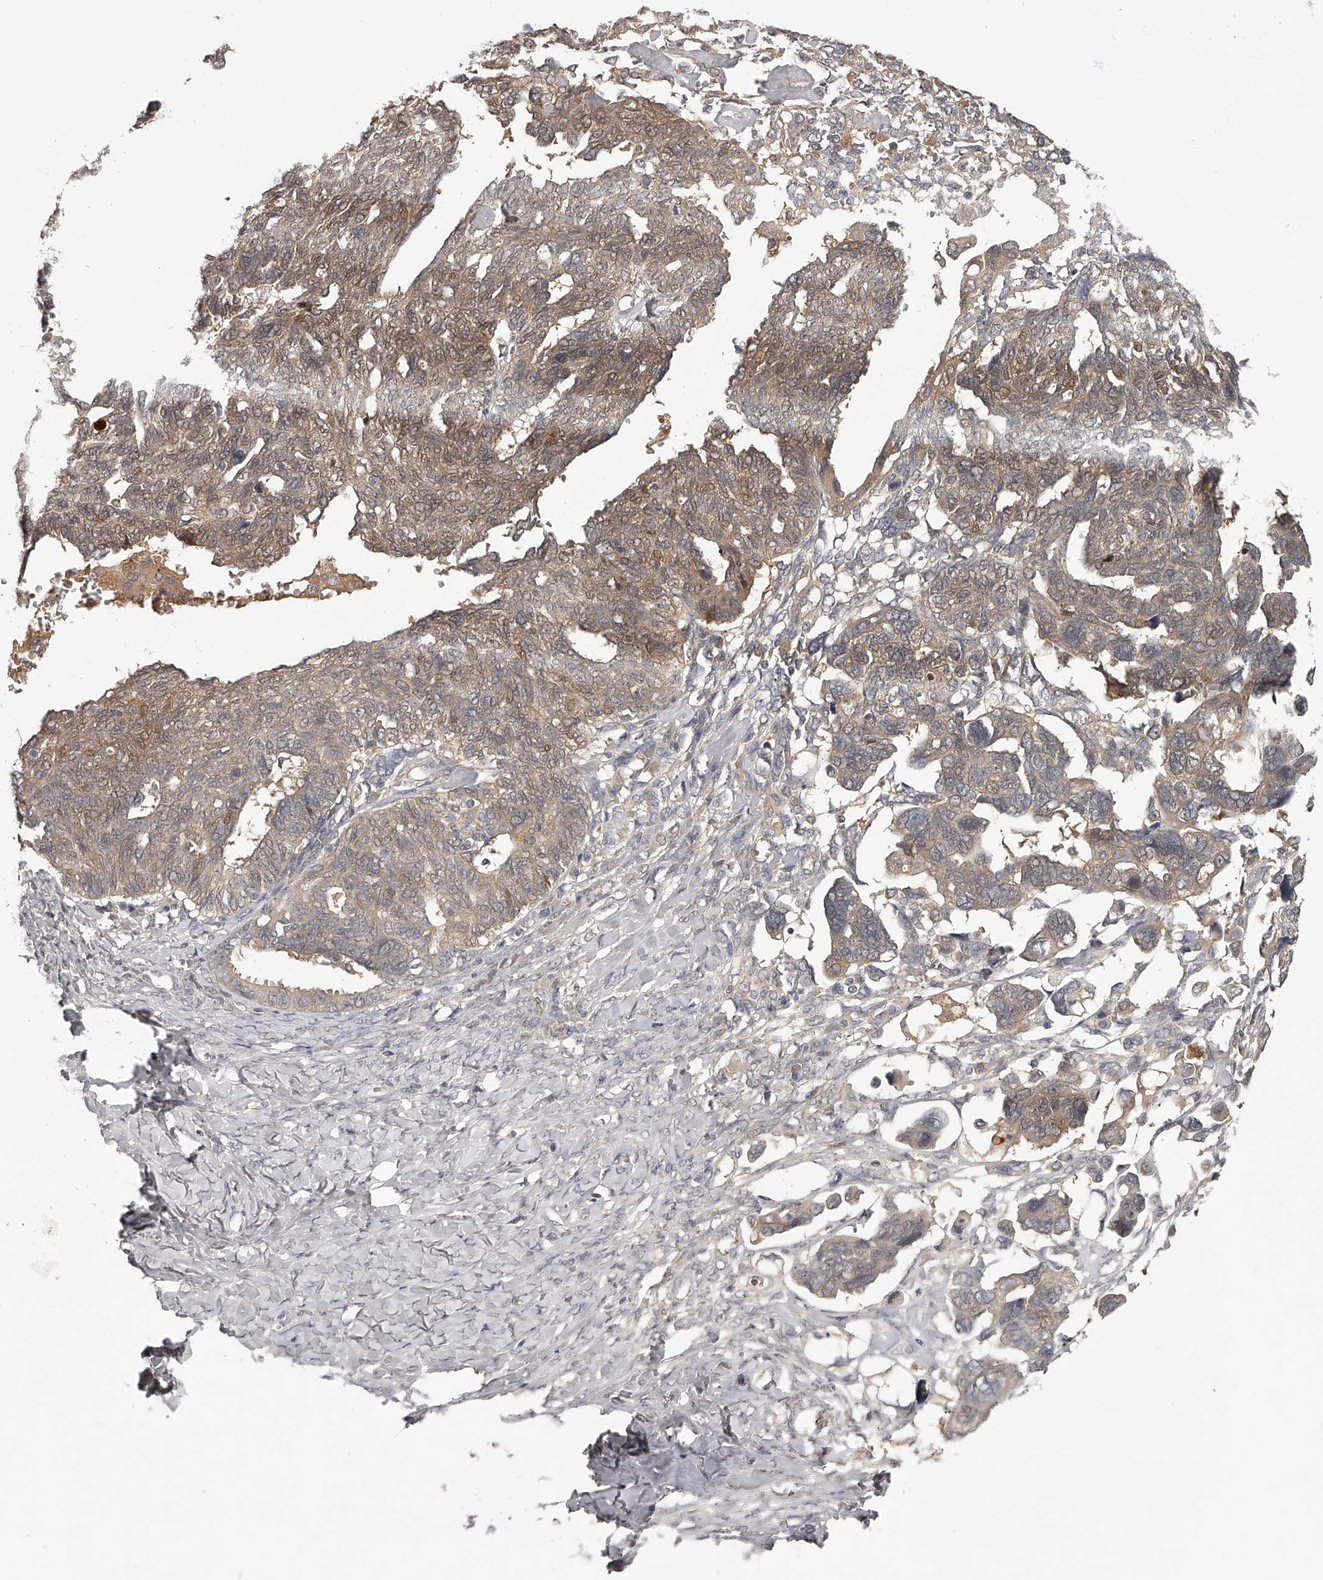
{"staining": {"intensity": "moderate", "quantity": "<25%", "location": "cytoplasmic/membranous"}, "tissue": "ovarian cancer", "cell_type": "Tumor cells", "image_type": "cancer", "snomed": [{"axis": "morphology", "description": "Cystadenocarcinoma, serous, NOS"}, {"axis": "topography", "description": "Ovary"}], "caption": "The micrograph displays a brown stain indicating the presence of a protein in the cytoplasmic/membranous of tumor cells in serous cystadenocarcinoma (ovarian). The protein of interest is shown in brown color, while the nuclei are stained blue.", "gene": "GGCT", "patient": {"sex": "female", "age": 79}}